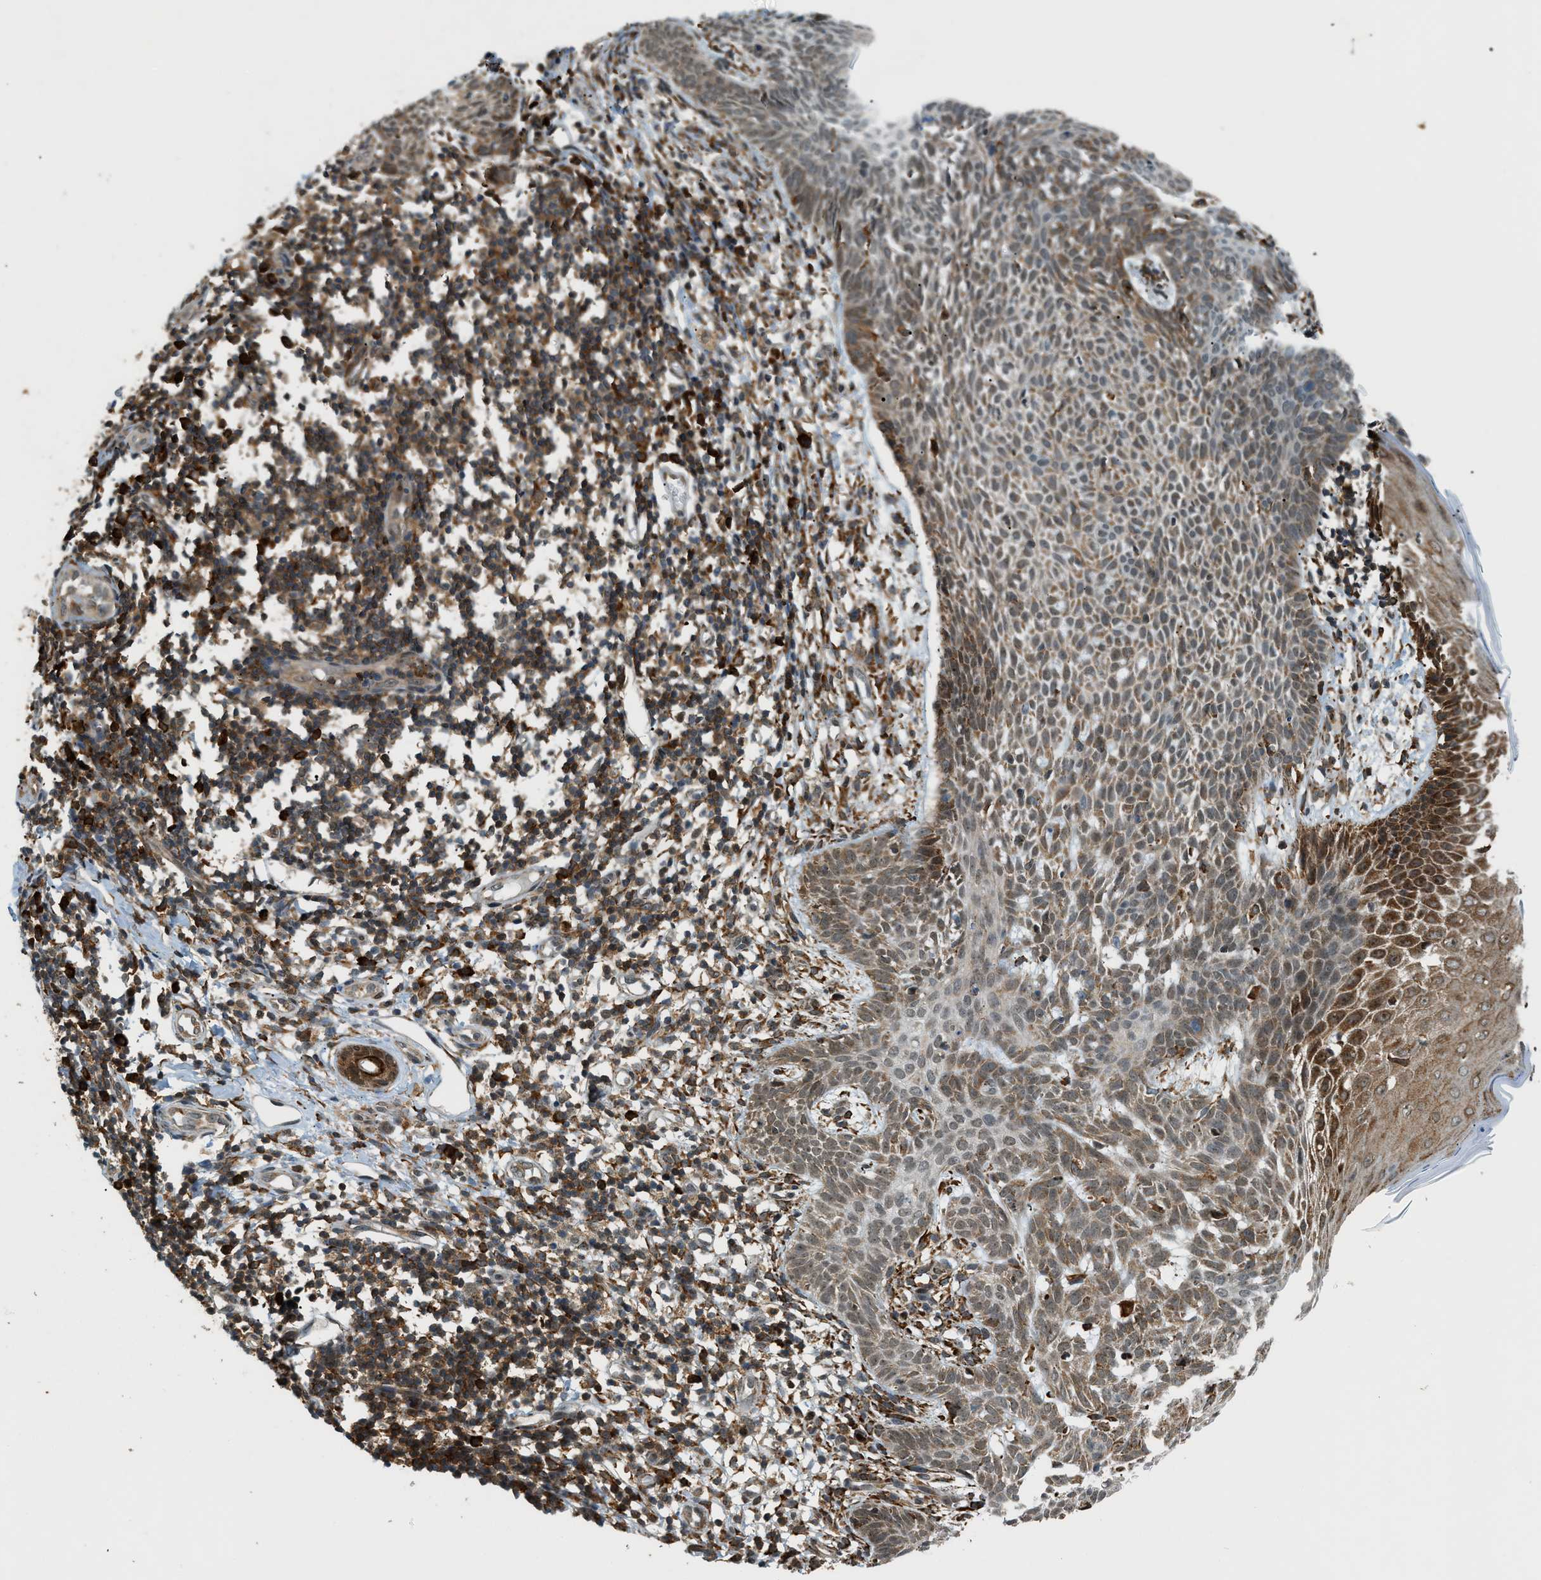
{"staining": {"intensity": "moderate", "quantity": ">75%", "location": "cytoplasmic/membranous"}, "tissue": "skin cancer", "cell_type": "Tumor cells", "image_type": "cancer", "snomed": [{"axis": "morphology", "description": "Basal cell carcinoma"}, {"axis": "topography", "description": "Skin"}], "caption": "Immunohistochemical staining of skin cancer (basal cell carcinoma) exhibits medium levels of moderate cytoplasmic/membranous protein positivity in approximately >75% of tumor cells.", "gene": "SEMA4D", "patient": {"sex": "male", "age": 60}}